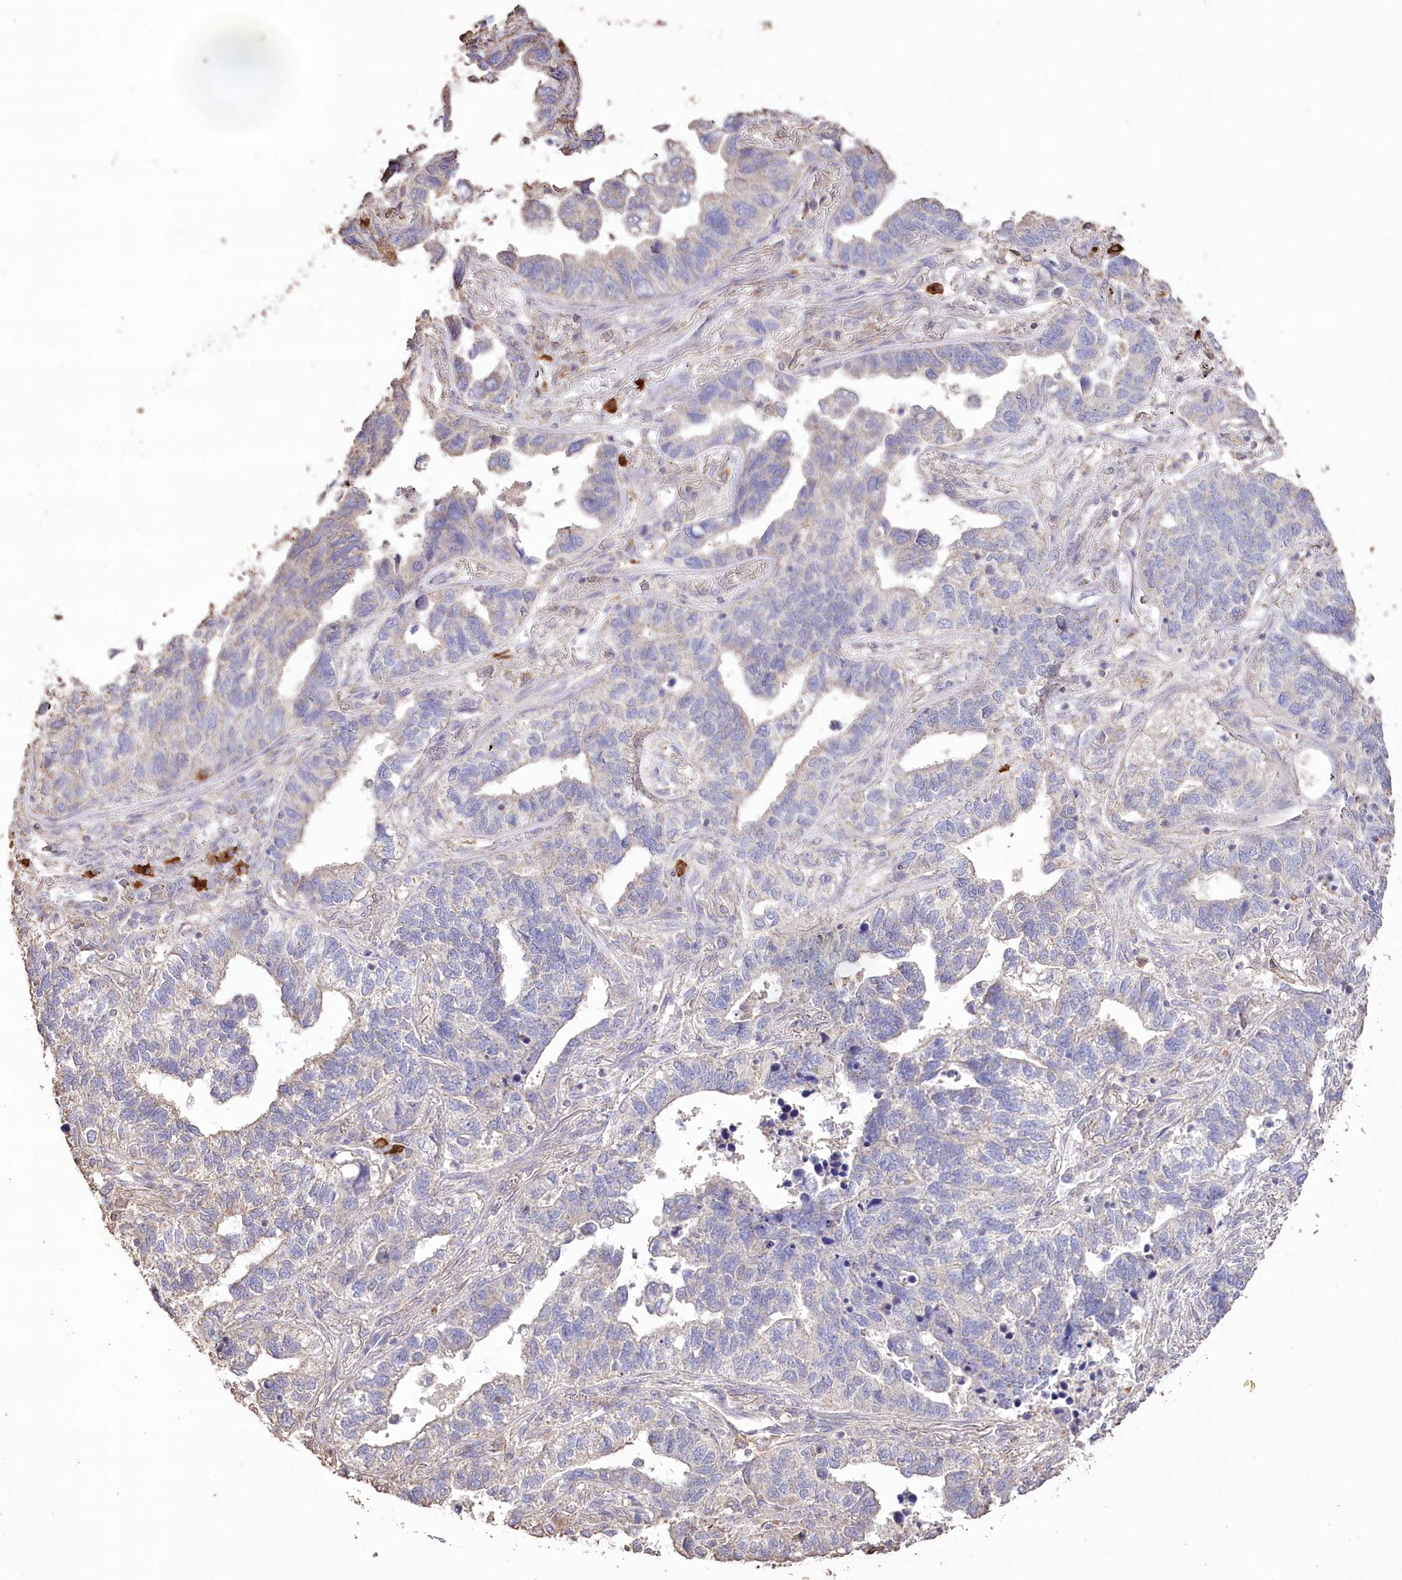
{"staining": {"intensity": "negative", "quantity": "none", "location": "none"}, "tissue": "lung cancer", "cell_type": "Tumor cells", "image_type": "cancer", "snomed": [{"axis": "morphology", "description": "Adenocarcinoma, NOS"}, {"axis": "topography", "description": "Lung"}], "caption": "Lung adenocarcinoma was stained to show a protein in brown. There is no significant positivity in tumor cells. (IHC, brightfield microscopy, high magnification).", "gene": "IREB2", "patient": {"sex": "male", "age": 67}}